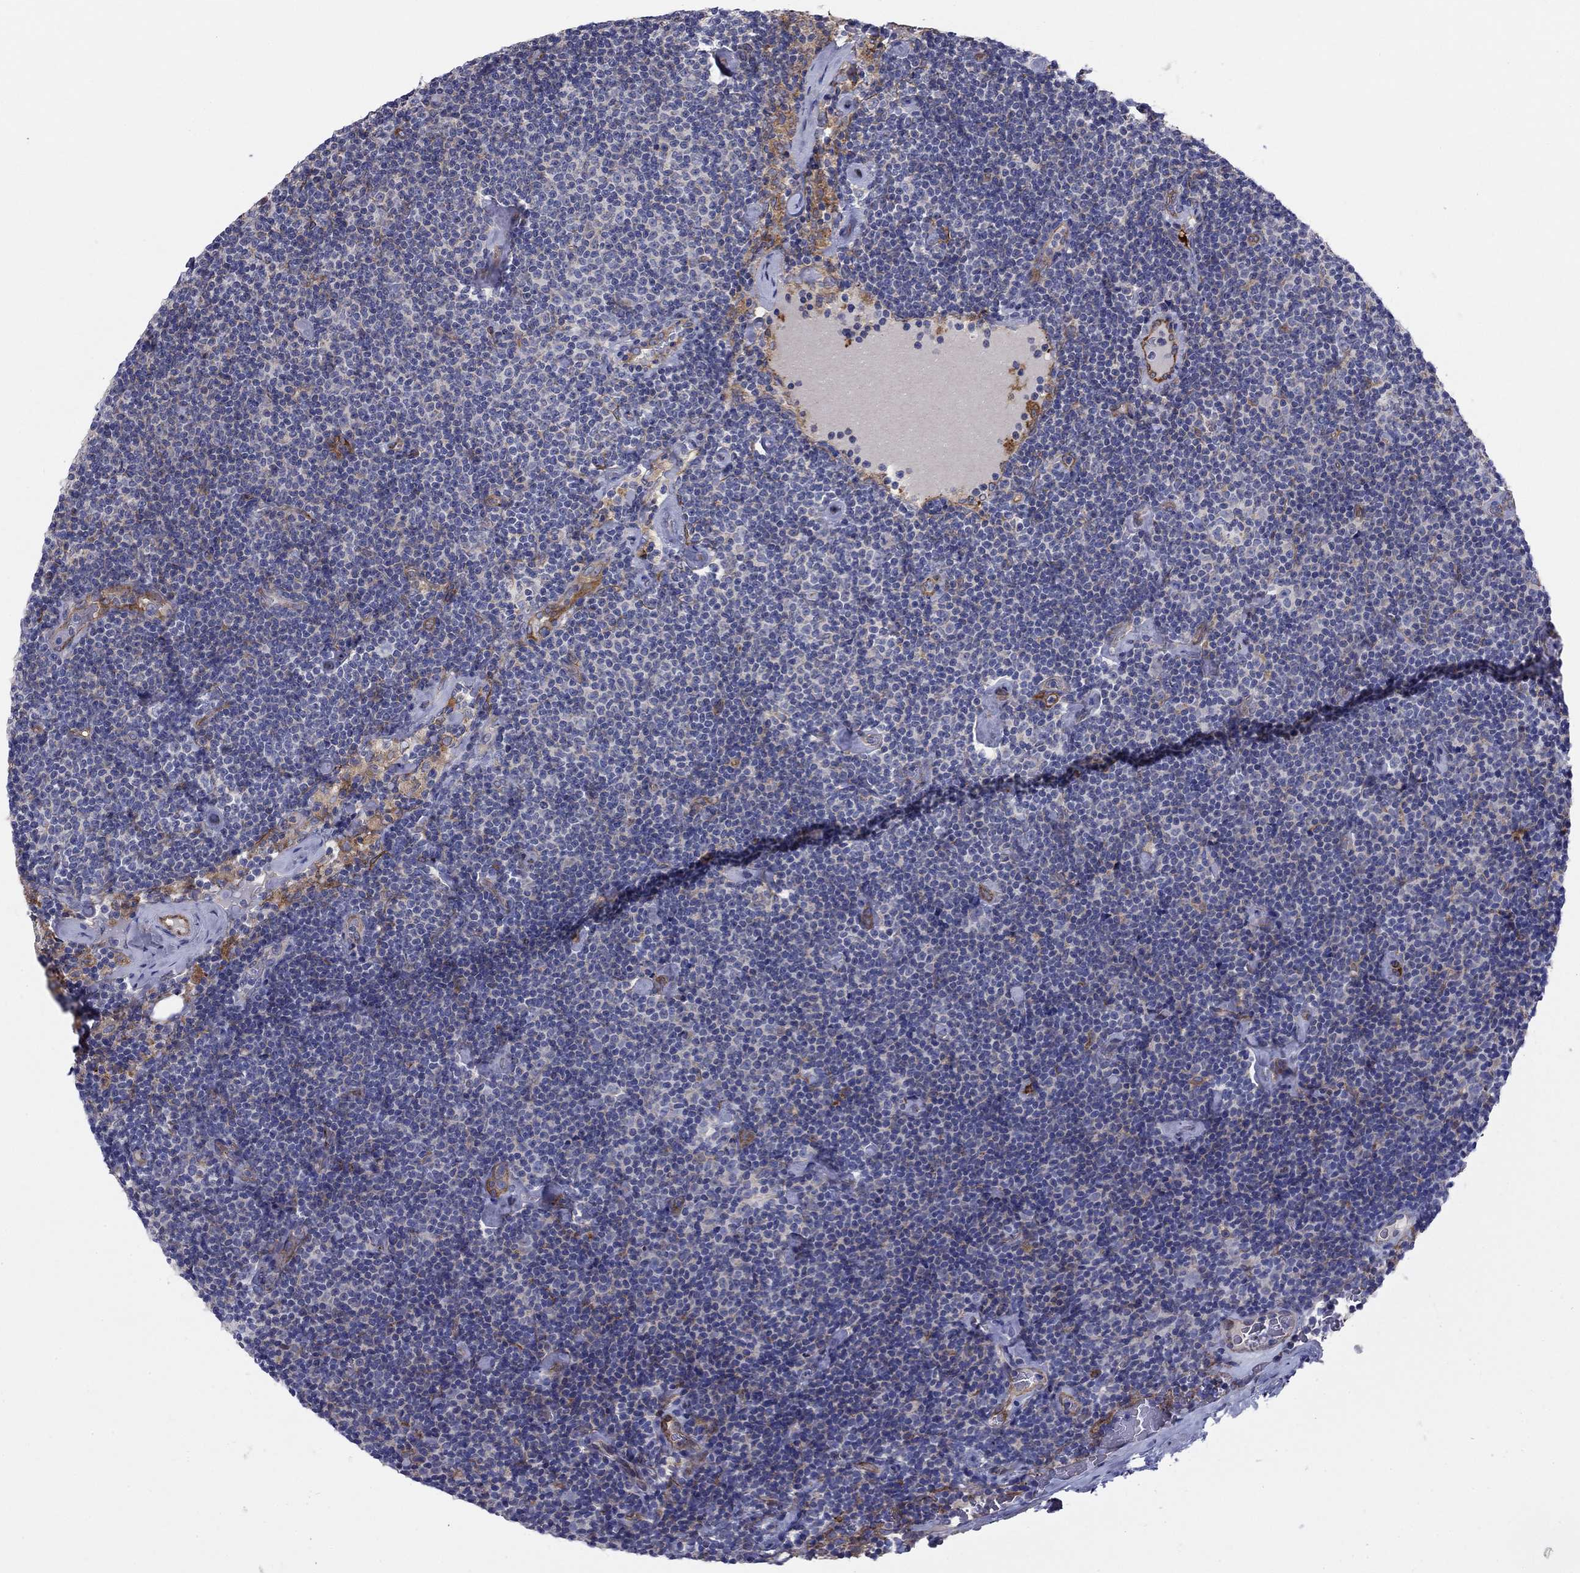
{"staining": {"intensity": "negative", "quantity": "none", "location": "none"}, "tissue": "lymphoma", "cell_type": "Tumor cells", "image_type": "cancer", "snomed": [{"axis": "morphology", "description": "Malignant lymphoma, non-Hodgkin's type, Low grade"}, {"axis": "topography", "description": "Lymph node"}], "caption": "A photomicrograph of human lymphoma is negative for staining in tumor cells.", "gene": "EMP2", "patient": {"sex": "male", "age": 81}}